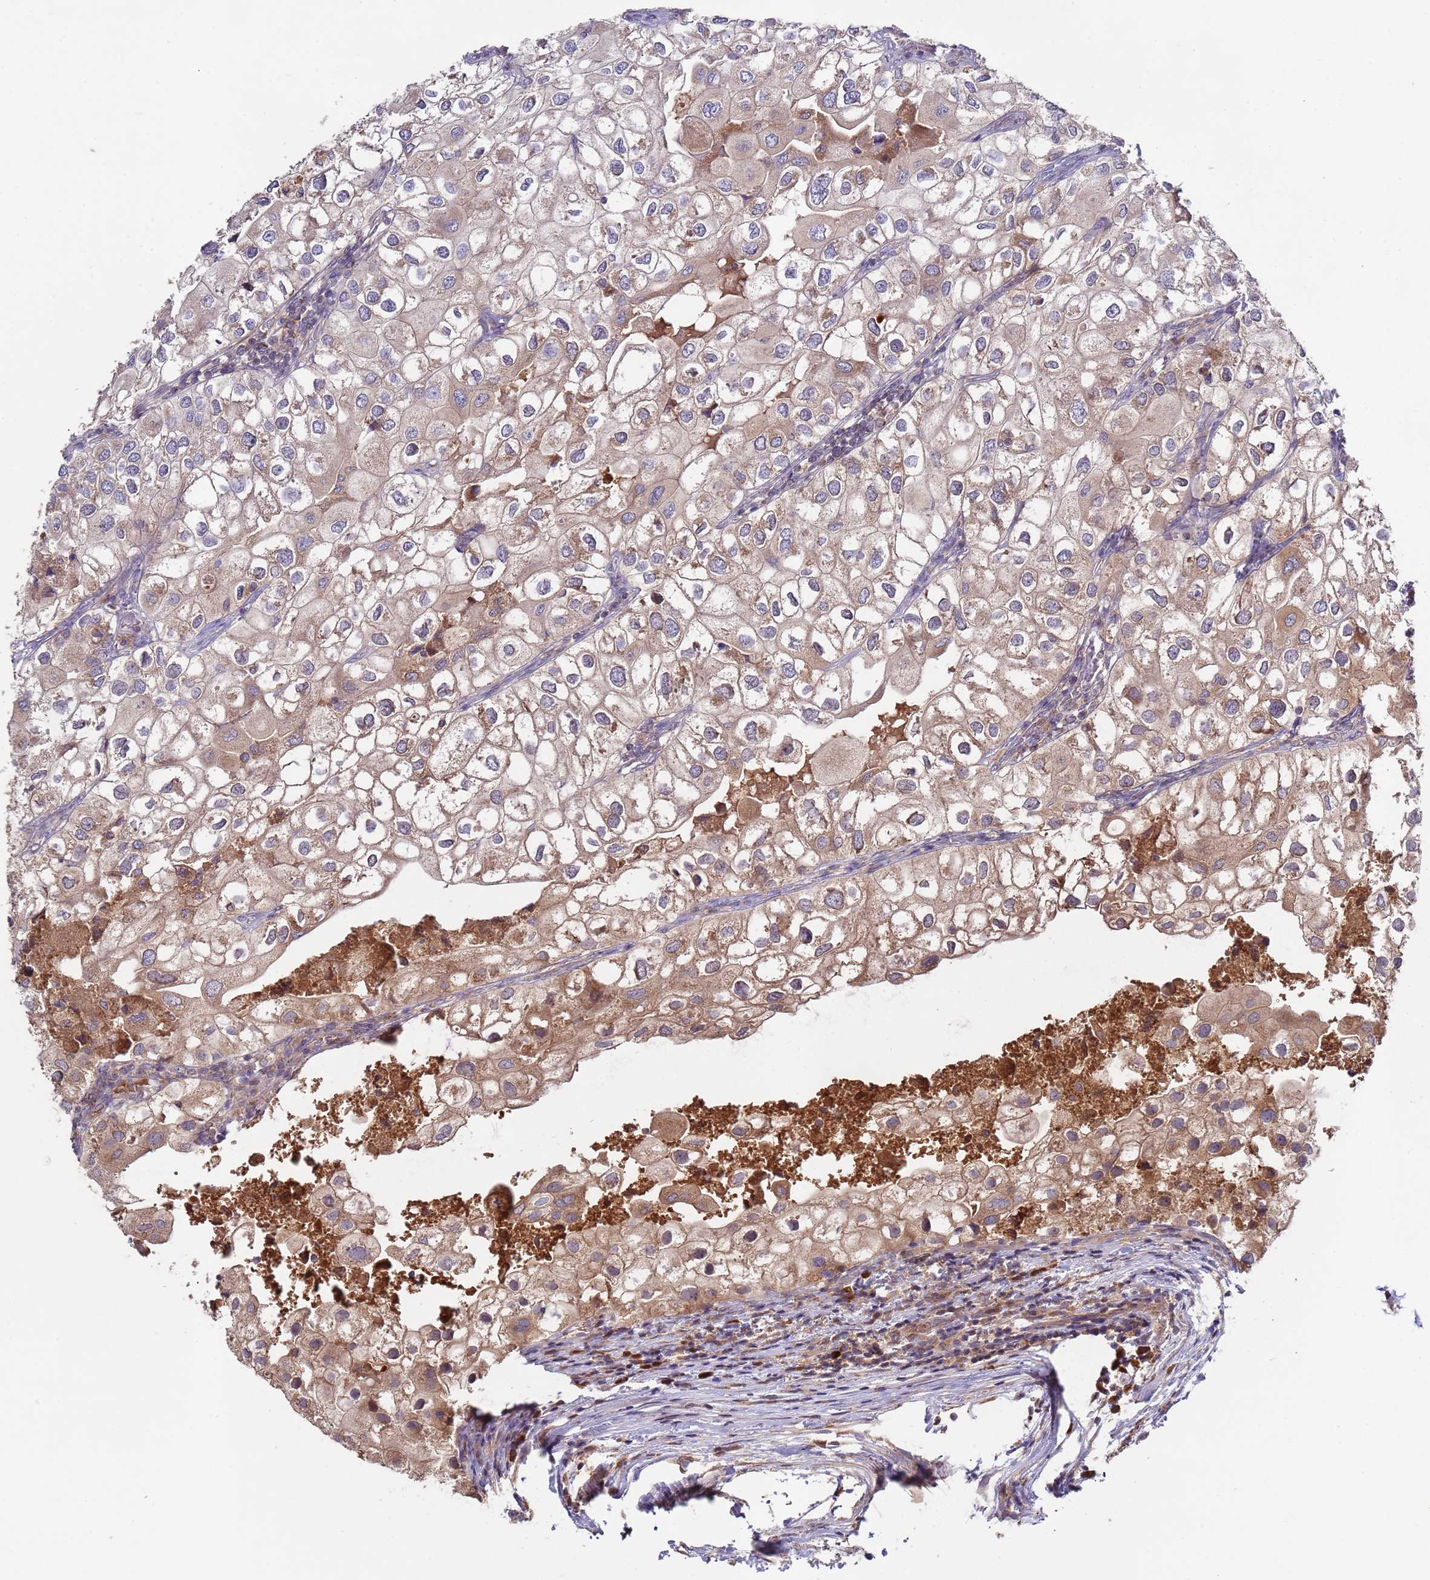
{"staining": {"intensity": "weak", "quantity": ">75%", "location": "cytoplasmic/membranous"}, "tissue": "urothelial cancer", "cell_type": "Tumor cells", "image_type": "cancer", "snomed": [{"axis": "morphology", "description": "Urothelial carcinoma, High grade"}, {"axis": "topography", "description": "Urinary bladder"}], "caption": "Brown immunohistochemical staining in urothelial cancer reveals weak cytoplasmic/membranous expression in approximately >75% of tumor cells.", "gene": "OR5A2", "patient": {"sex": "male", "age": 64}}